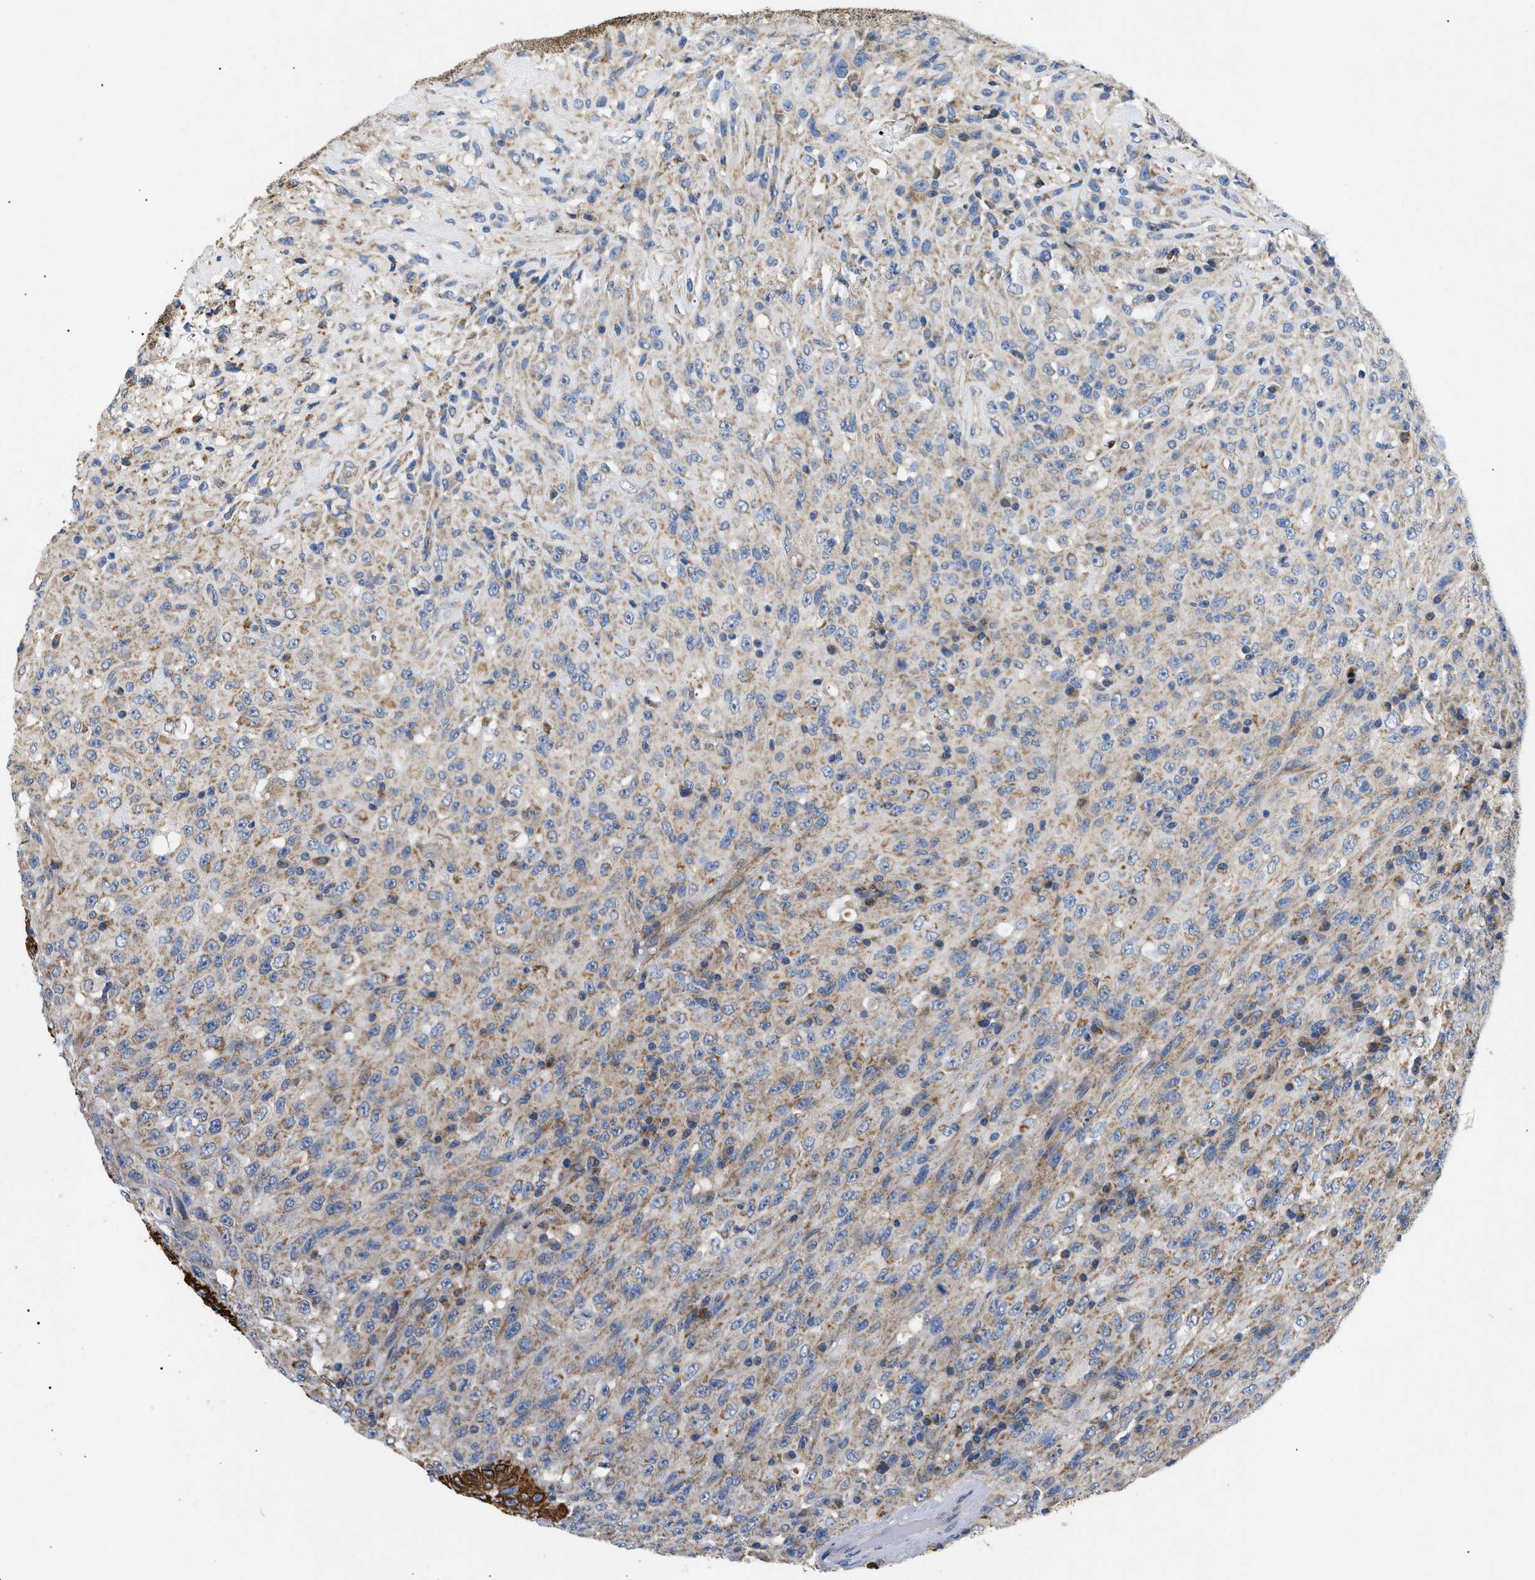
{"staining": {"intensity": "moderate", "quantity": "25%-75%", "location": "cytoplasmic/membranous"}, "tissue": "urothelial cancer", "cell_type": "Tumor cells", "image_type": "cancer", "snomed": [{"axis": "morphology", "description": "Urothelial carcinoma, High grade"}, {"axis": "topography", "description": "Urinary bladder"}], "caption": "Human urothelial cancer stained with a protein marker demonstrates moderate staining in tumor cells.", "gene": "TOMM6", "patient": {"sex": "male", "age": 66}}